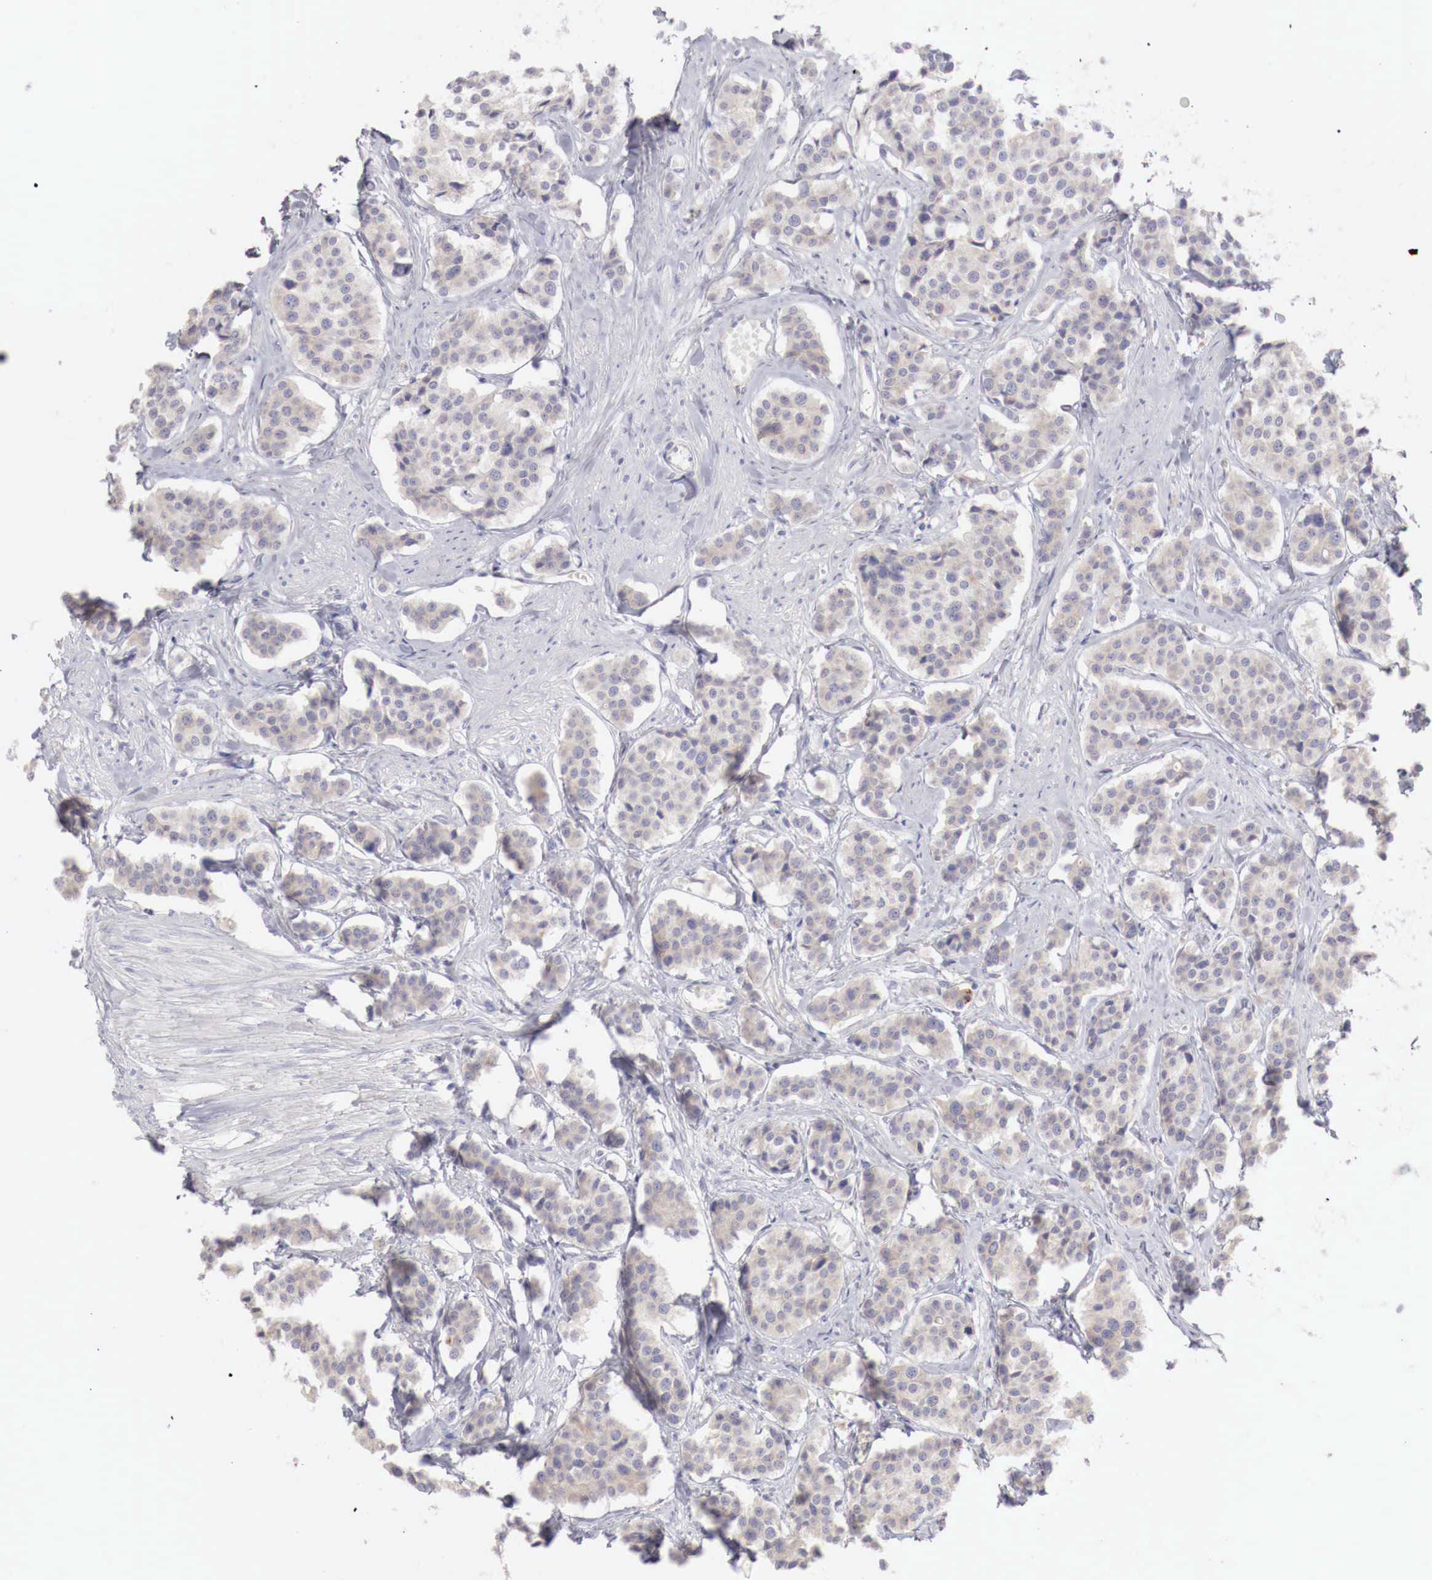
{"staining": {"intensity": "weak", "quantity": ">75%", "location": "cytoplasmic/membranous"}, "tissue": "carcinoid", "cell_type": "Tumor cells", "image_type": "cancer", "snomed": [{"axis": "morphology", "description": "Carcinoid, malignant, NOS"}, {"axis": "topography", "description": "Small intestine"}], "caption": "Protein expression by immunohistochemistry (IHC) exhibits weak cytoplasmic/membranous expression in about >75% of tumor cells in malignant carcinoid.", "gene": "NSDHL", "patient": {"sex": "male", "age": 60}}